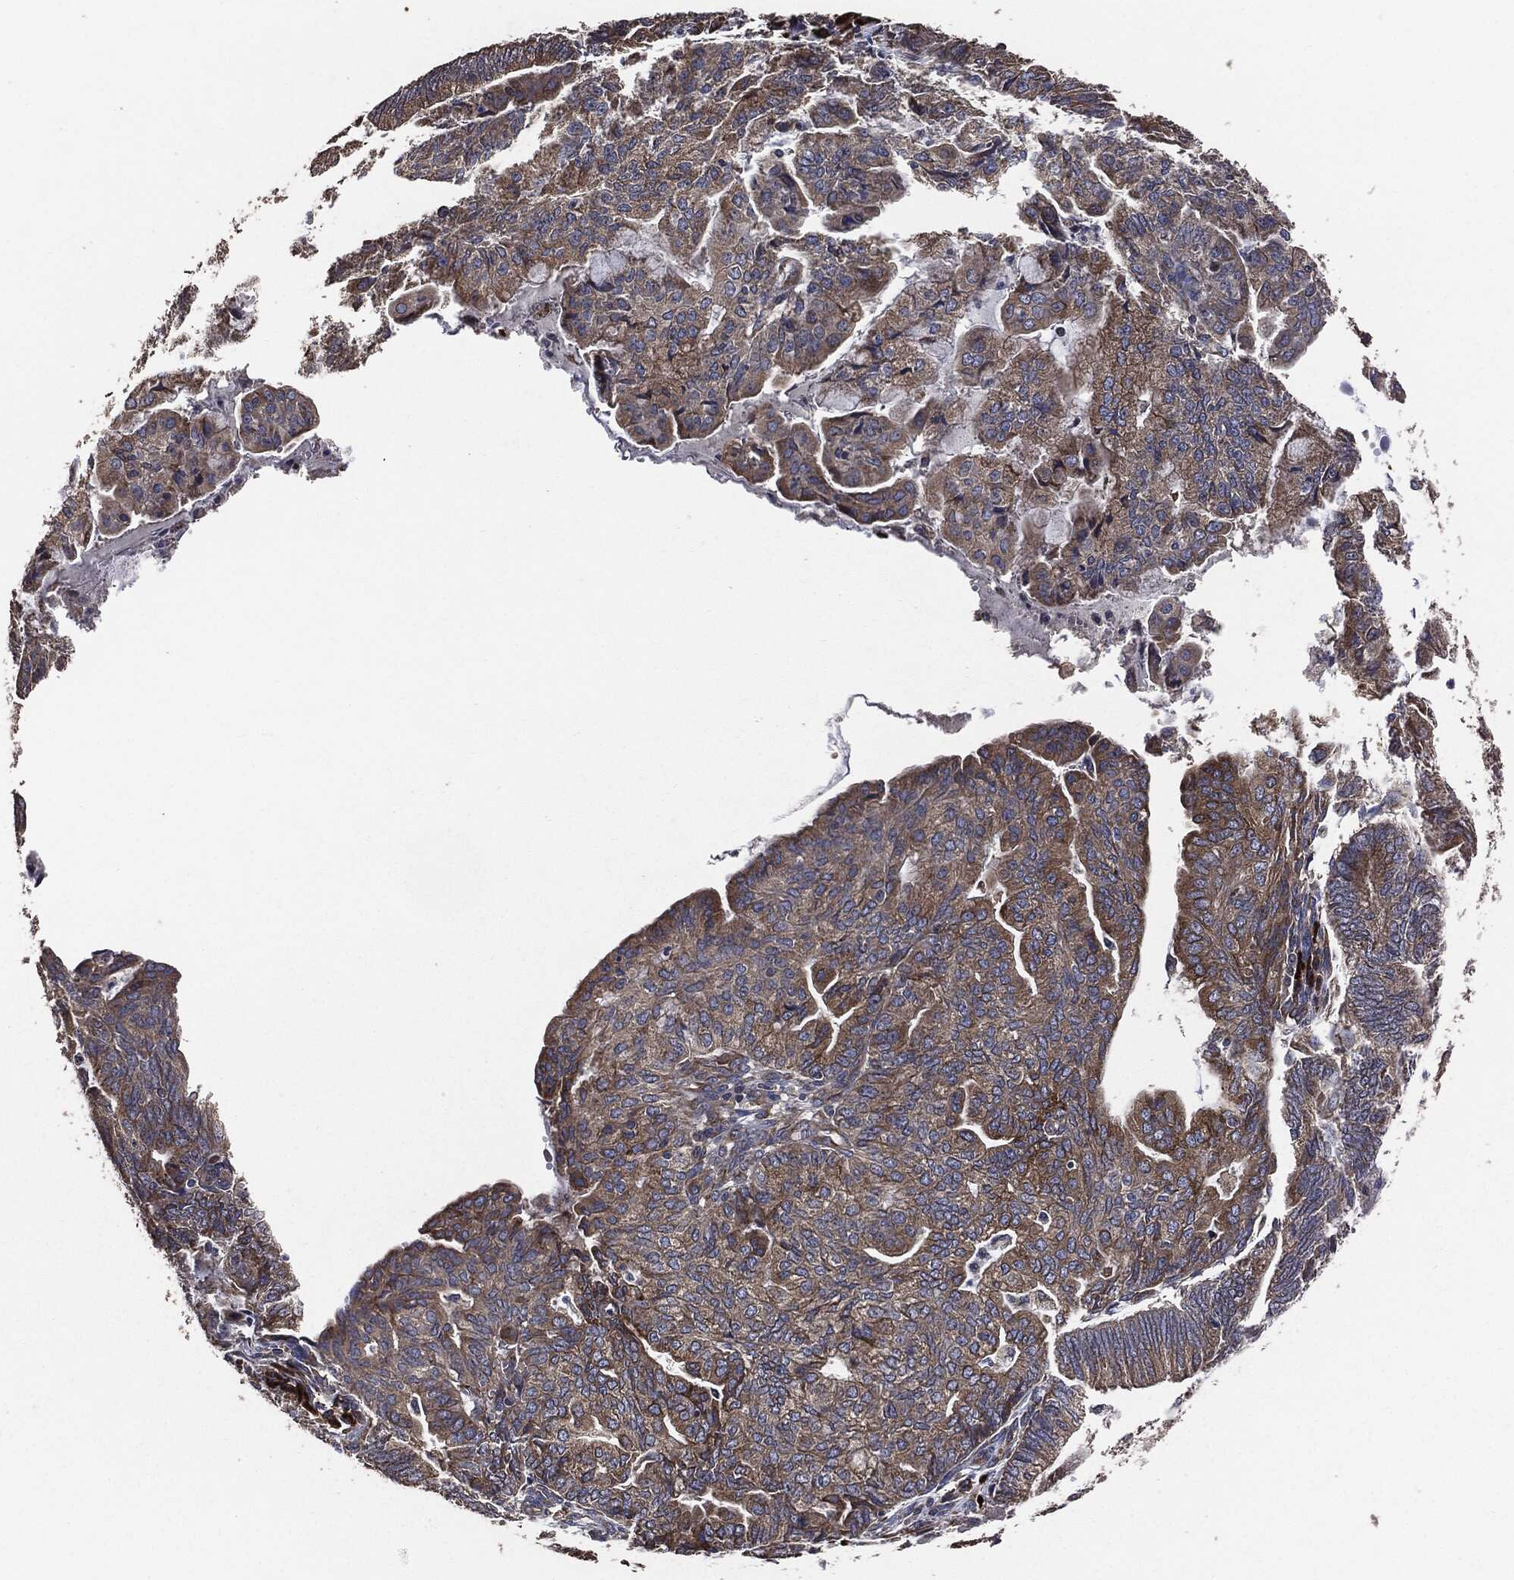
{"staining": {"intensity": "strong", "quantity": "<25%", "location": "cytoplasmic/membranous"}, "tissue": "endometrial cancer", "cell_type": "Tumor cells", "image_type": "cancer", "snomed": [{"axis": "morphology", "description": "Adenocarcinoma, NOS"}, {"axis": "topography", "description": "Endometrium"}], "caption": "Tumor cells demonstrate medium levels of strong cytoplasmic/membranous positivity in about <25% of cells in adenocarcinoma (endometrial). (DAB (3,3'-diaminobenzidine) = brown stain, brightfield microscopy at high magnification).", "gene": "STK3", "patient": {"sex": "female", "age": 82}}